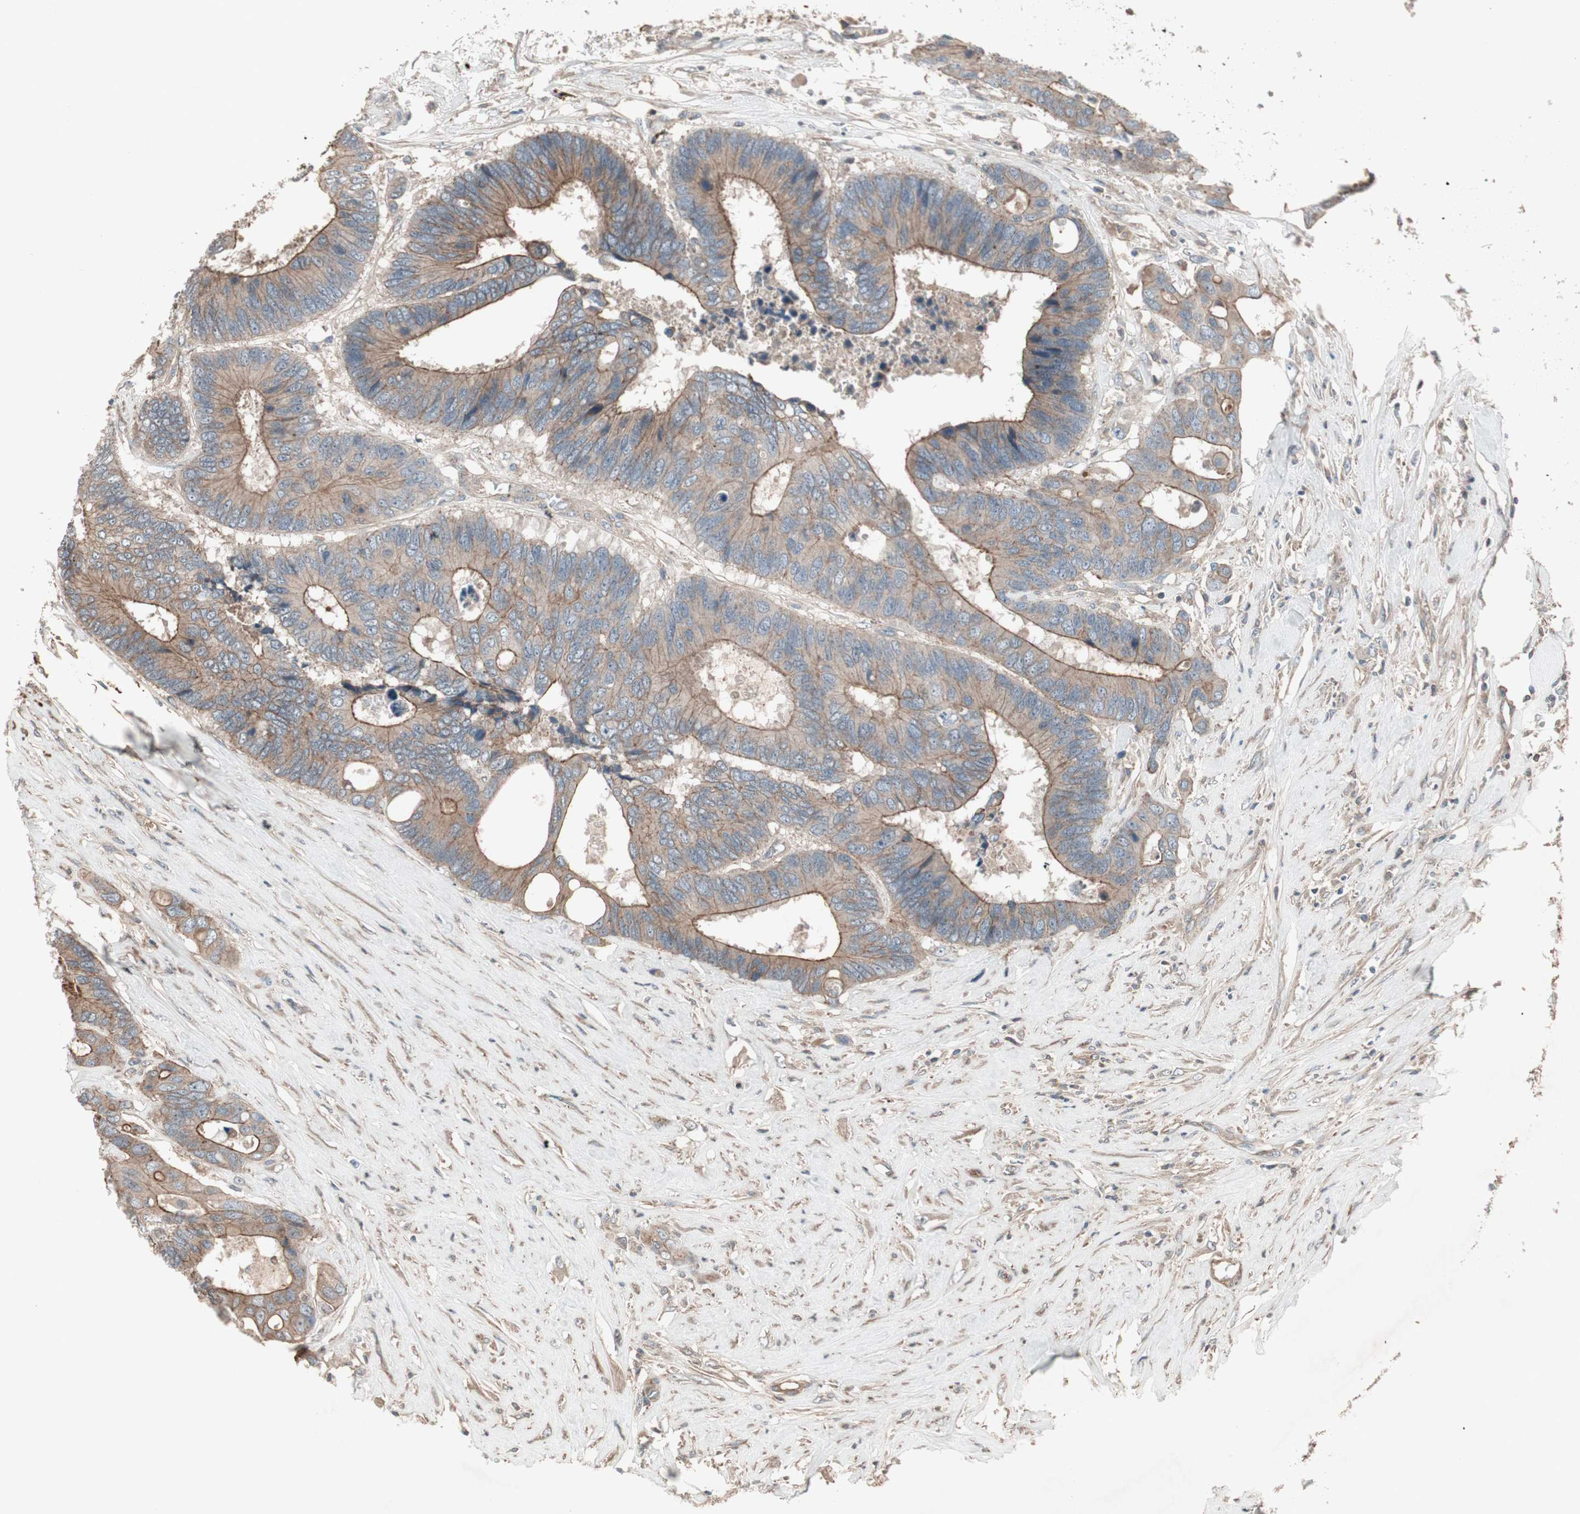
{"staining": {"intensity": "moderate", "quantity": ">75%", "location": "cytoplasmic/membranous"}, "tissue": "colorectal cancer", "cell_type": "Tumor cells", "image_type": "cancer", "snomed": [{"axis": "morphology", "description": "Adenocarcinoma, NOS"}, {"axis": "topography", "description": "Rectum"}], "caption": "Protein analysis of colorectal cancer tissue shows moderate cytoplasmic/membranous positivity in approximately >75% of tumor cells.", "gene": "TFPI", "patient": {"sex": "male", "age": 55}}